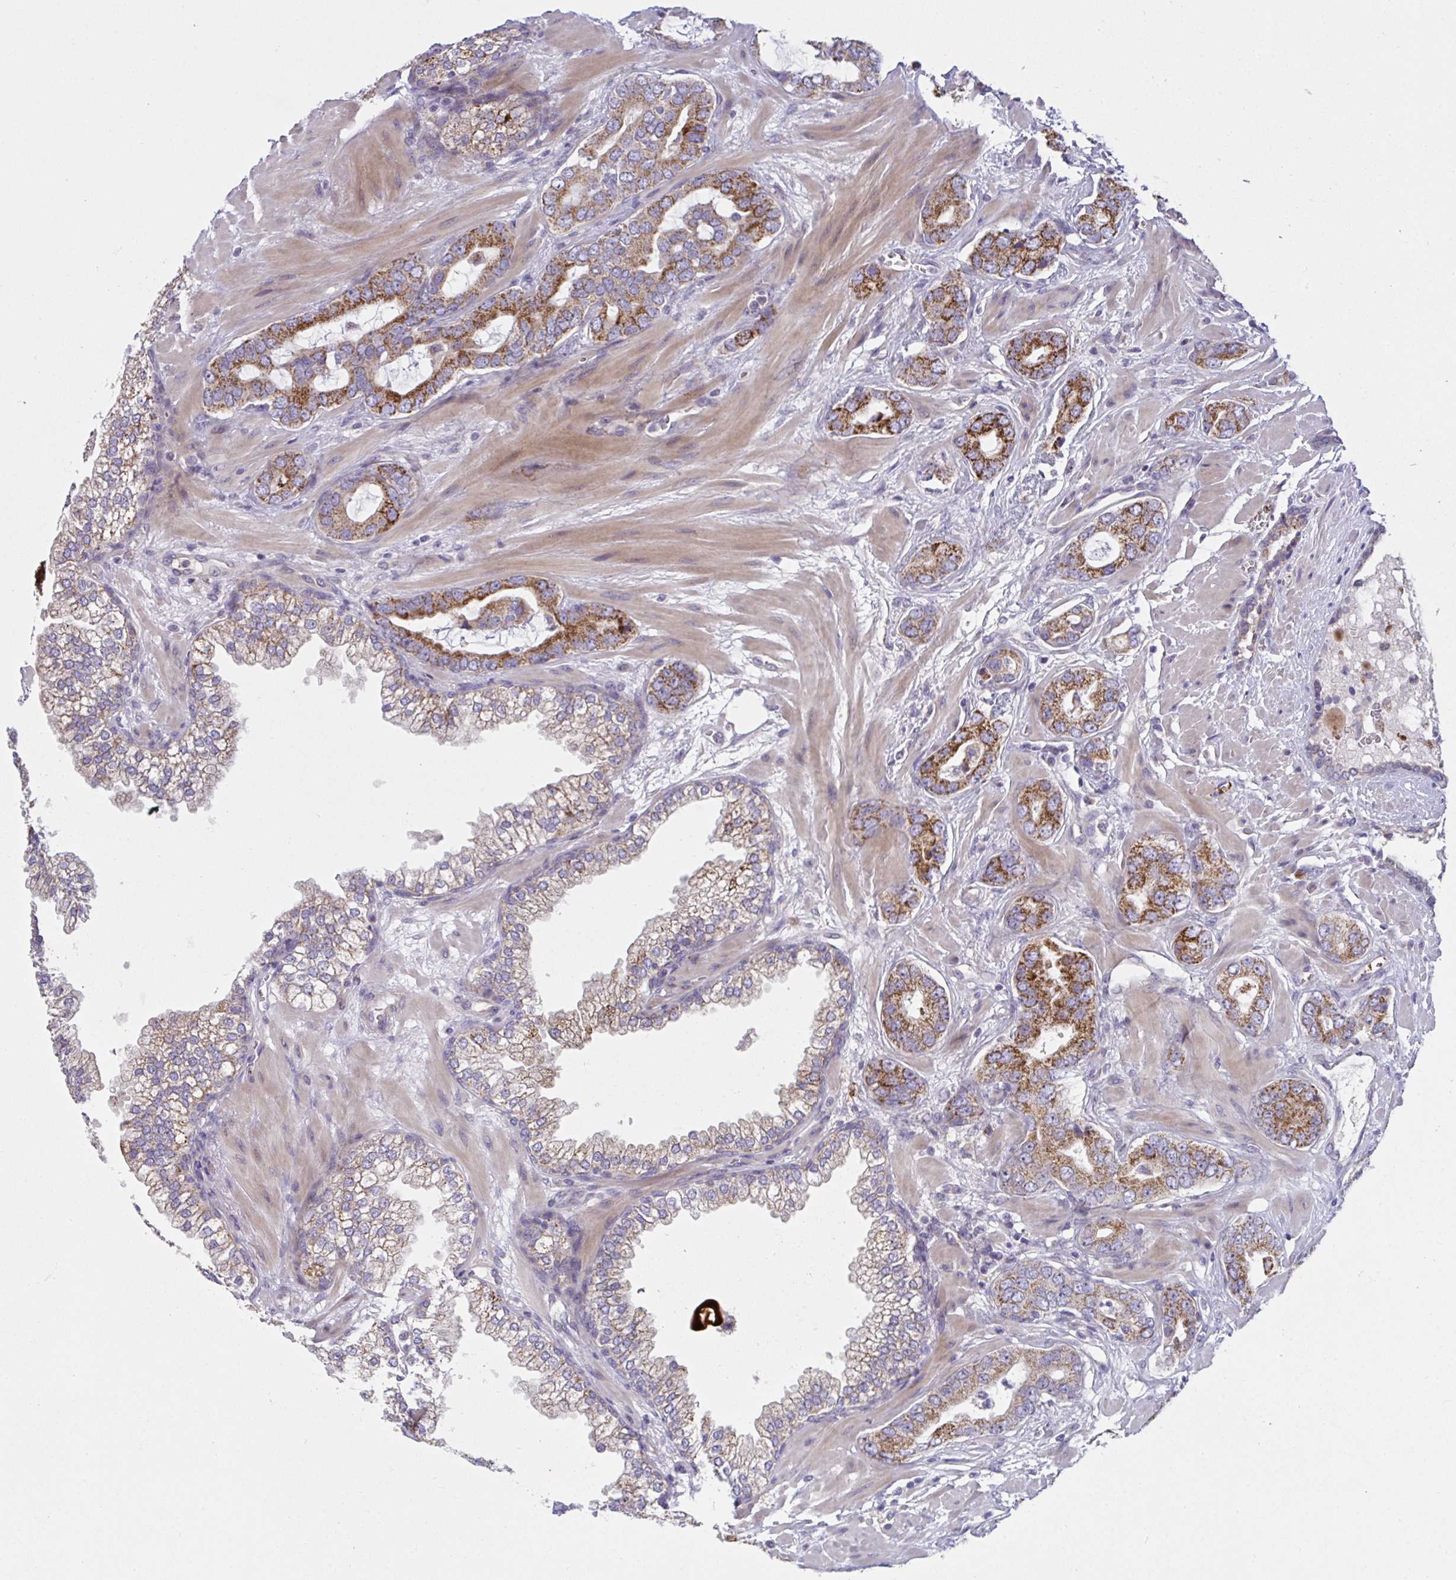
{"staining": {"intensity": "strong", "quantity": ">75%", "location": "cytoplasmic/membranous"}, "tissue": "prostate cancer", "cell_type": "Tumor cells", "image_type": "cancer", "snomed": [{"axis": "morphology", "description": "Adenocarcinoma, Low grade"}, {"axis": "topography", "description": "Prostate"}], "caption": "Immunohistochemistry staining of low-grade adenocarcinoma (prostate), which reveals high levels of strong cytoplasmic/membranous positivity in about >75% of tumor cells indicating strong cytoplasmic/membranous protein positivity. The staining was performed using DAB (brown) for protein detection and nuclei were counterstained in hematoxylin (blue).", "gene": "MRPS2", "patient": {"sex": "male", "age": 62}}